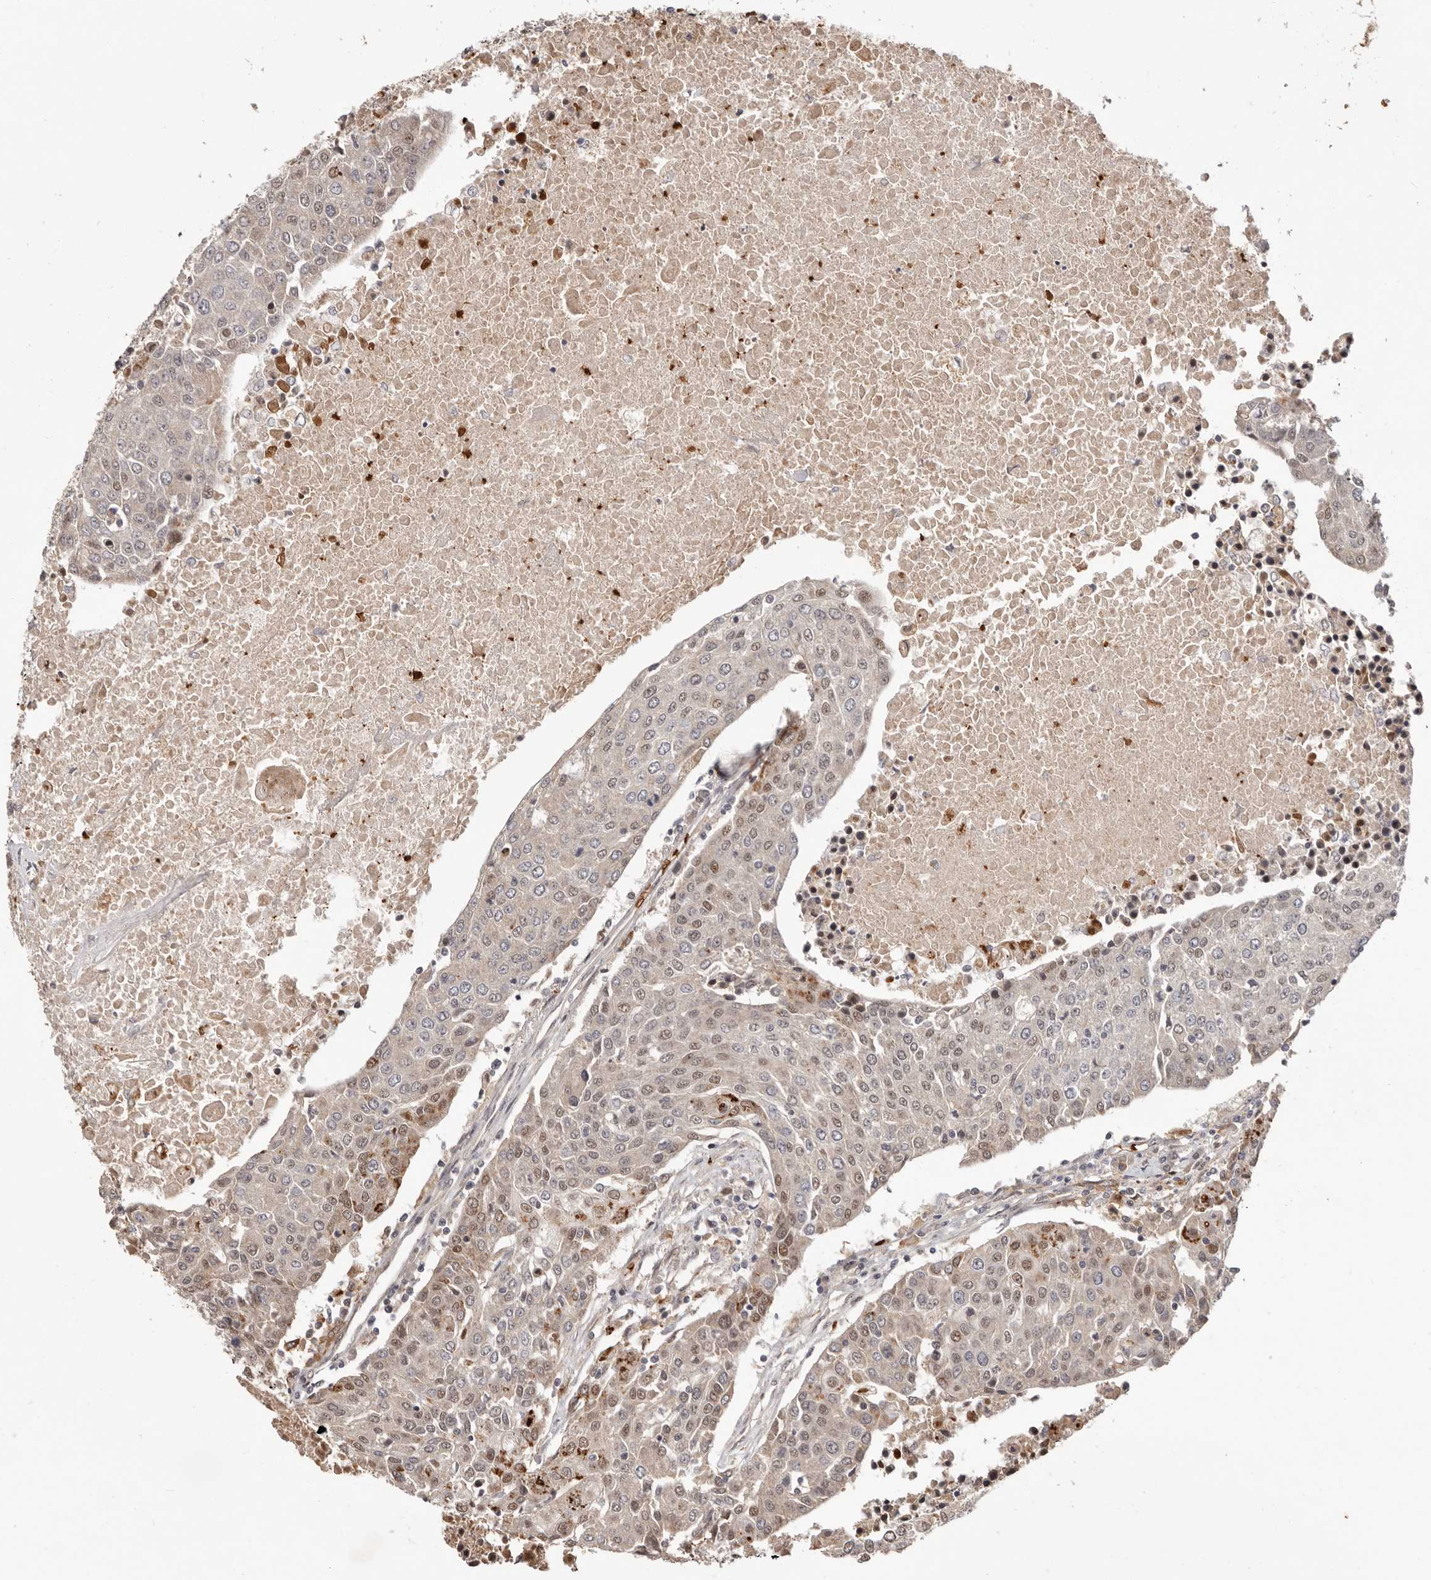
{"staining": {"intensity": "moderate", "quantity": "25%-75%", "location": "nuclear"}, "tissue": "urothelial cancer", "cell_type": "Tumor cells", "image_type": "cancer", "snomed": [{"axis": "morphology", "description": "Urothelial carcinoma, High grade"}, {"axis": "topography", "description": "Urinary bladder"}], "caption": "The histopathology image displays a brown stain indicating the presence of a protein in the nuclear of tumor cells in high-grade urothelial carcinoma.", "gene": "NCOA3", "patient": {"sex": "female", "age": 85}}